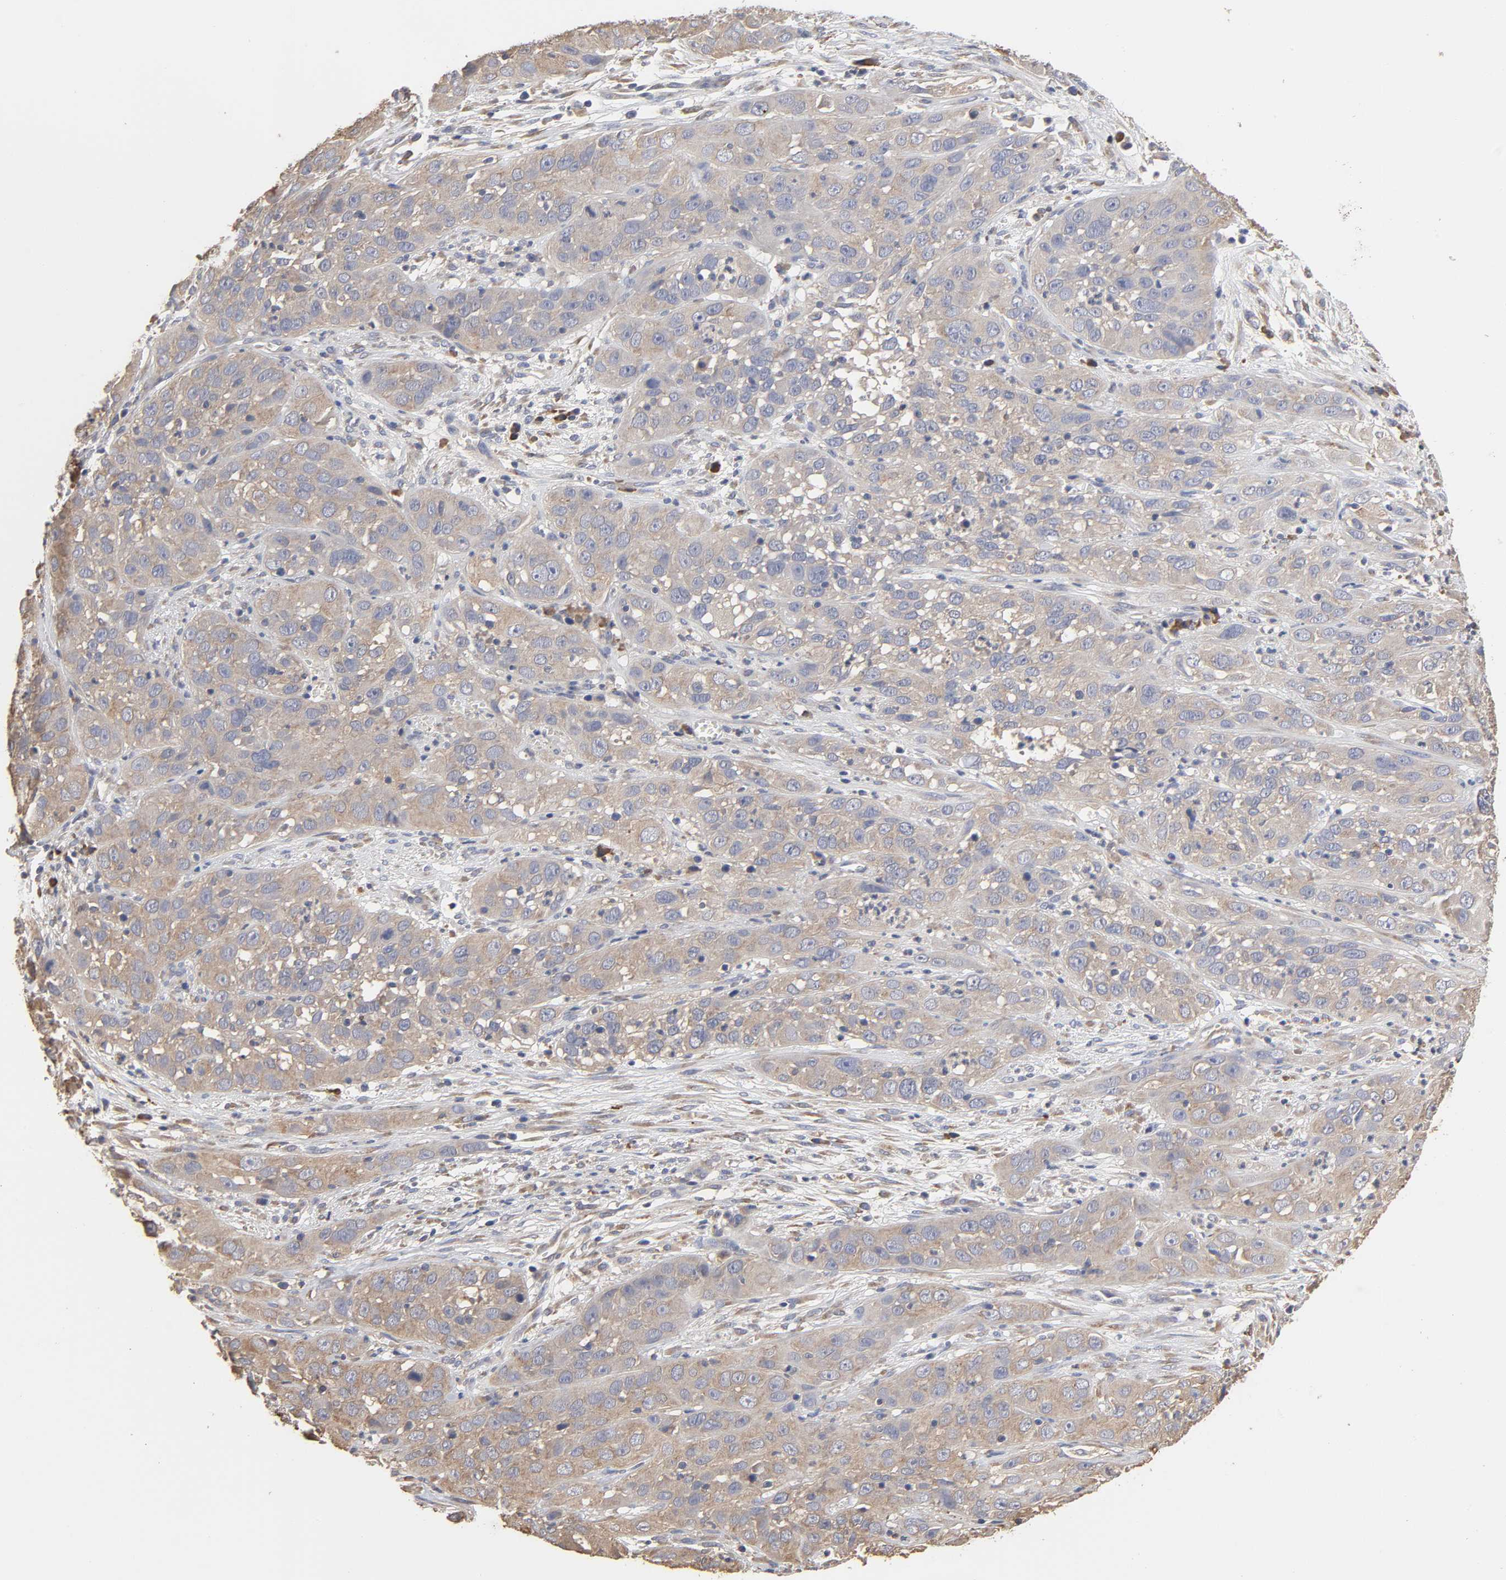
{"staining": {"intensity": "weak", "quantity": ">75%", "location": "cytoplasmic/membranous"}, "tissue": "cervical cancer", "cell_type": "Tumor cells", "image_type": "cancer", "snomed": [{"axis": "morphology", "description": "Squamous cell carcinoma, NOS"}, {"axis": "topography", "description": "Cervix"}], "caption": "Cervical cancer was stained to show a protein in brown. There is low levels of weak cytoplasmic/membranous staining in approximately >75% of tumor cells.", "gene": "EIF4G2", "patient": {"sex": "female", "age": 32}}